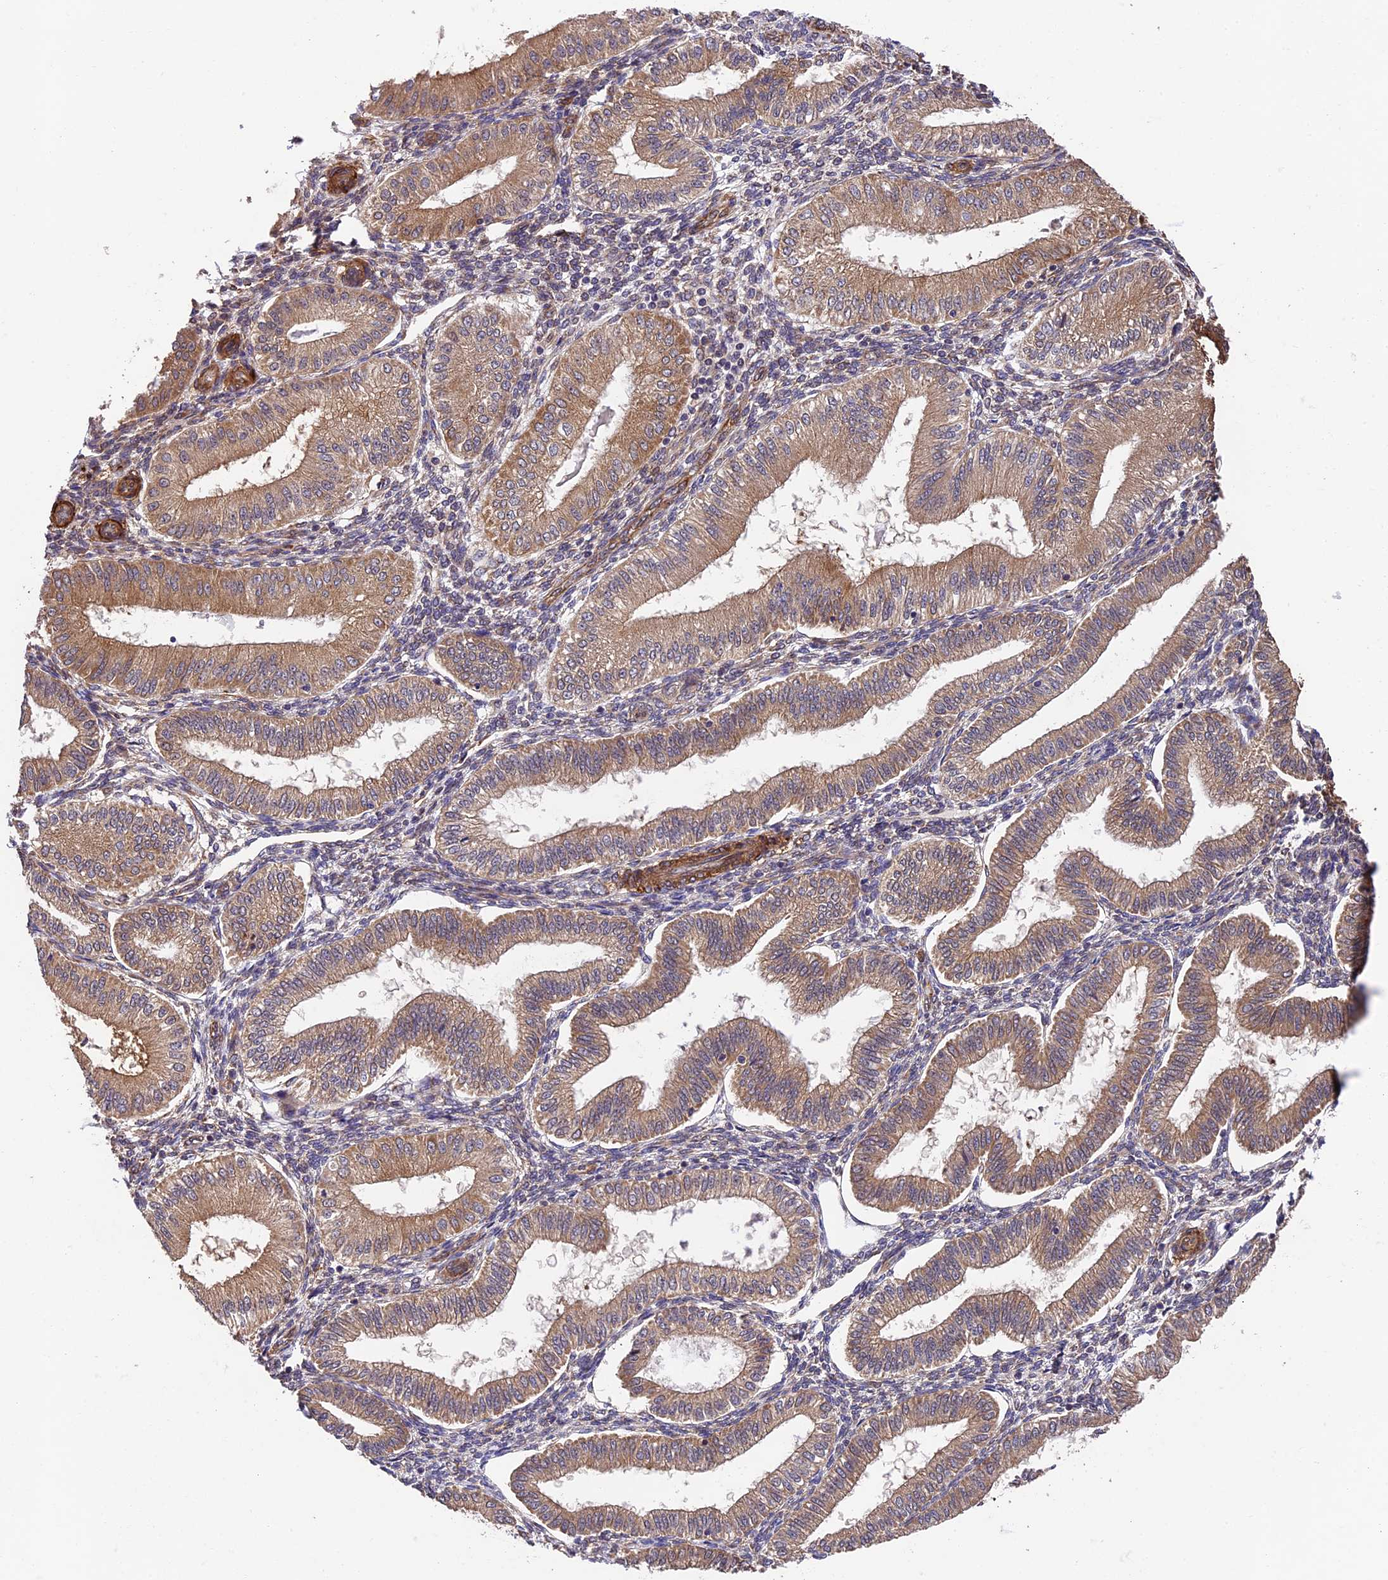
{"staining": {"intensity": "negative", "quantity": "none", "location": "none"}, "tissue": "endometrium", "cell_type": "Cells in endometrial stroma", "image_type": "normal", "snomed": [{"axis": "morphology", "description": "Normal tissue, NOS"}, {"axis": "topography", "description": "Endometrium"}], "caption": "Immunohistochemistry (IHC) histopathology image of unremarkable endometrium: human endometrium stained with DAB (3,3'-diaminobenzidine) exhibits no significant protein expression in cells in endometrial stroma. The staining was performed using DAB to visualize the protein expression in brown, while the nuclei were stained in blue with hematoxylin (Magnification: 20x).", "gene": "LSM7", "patient": {"sex": "female", "age": 39}}